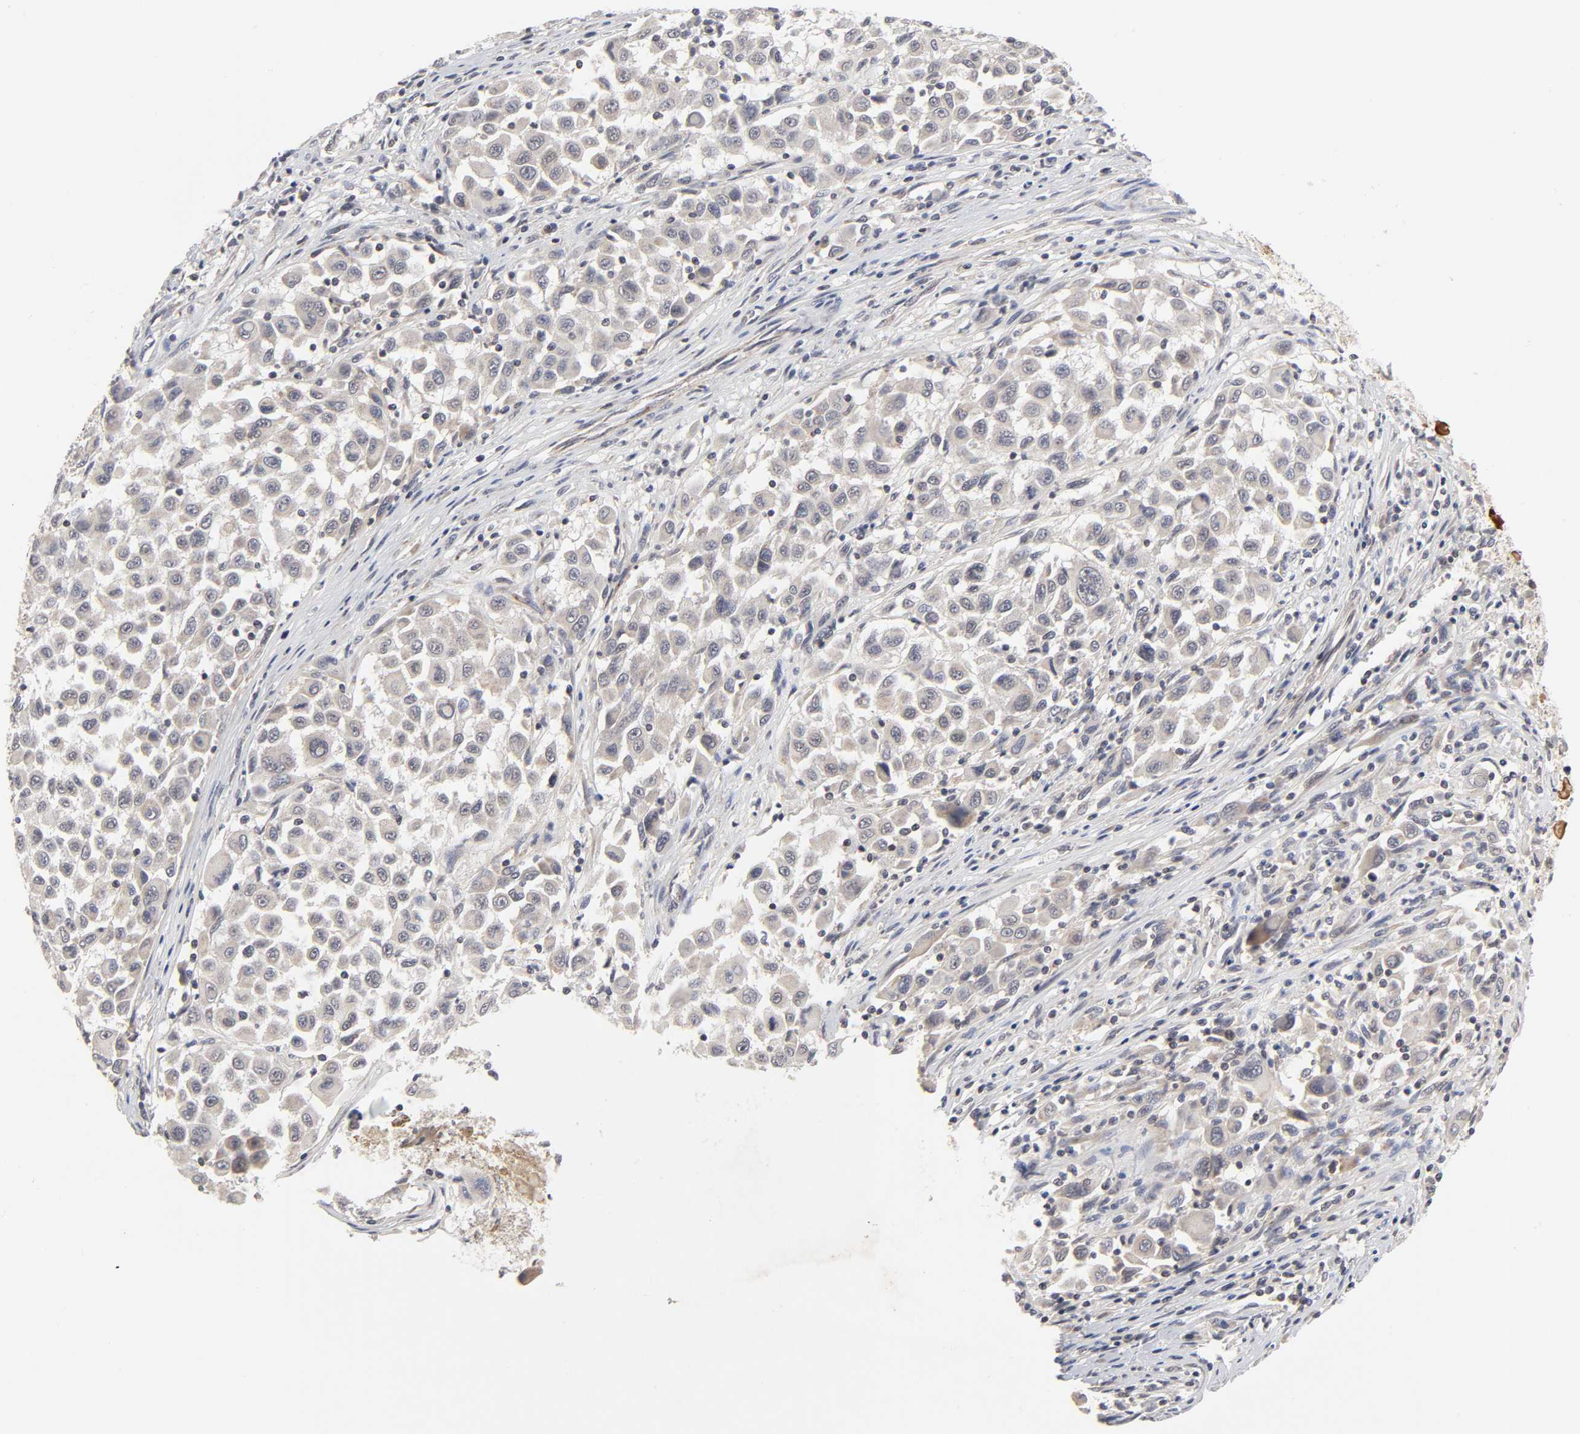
{"staining": {"intensity": "weak", "quantity": "25%-75%", "location": "cytoplasmic/membranous"}, "tissue": "melanoma", "cell_type": "Tumor cells", "image_type": "cancer", "snomed": [{"axis": "morphology", "description": "Malignant melanoma, Metastatic site"}, {"axis": "topography", "description": "Lymph node"}], "caption": "This is an image of IHC staining of malignant melanoma (metastatic site), which shows weak positivity in the cytoplasmic/membranous of tumor cells.", "gene": "AUH", "patient": {"sex": "male", "age": 61}}